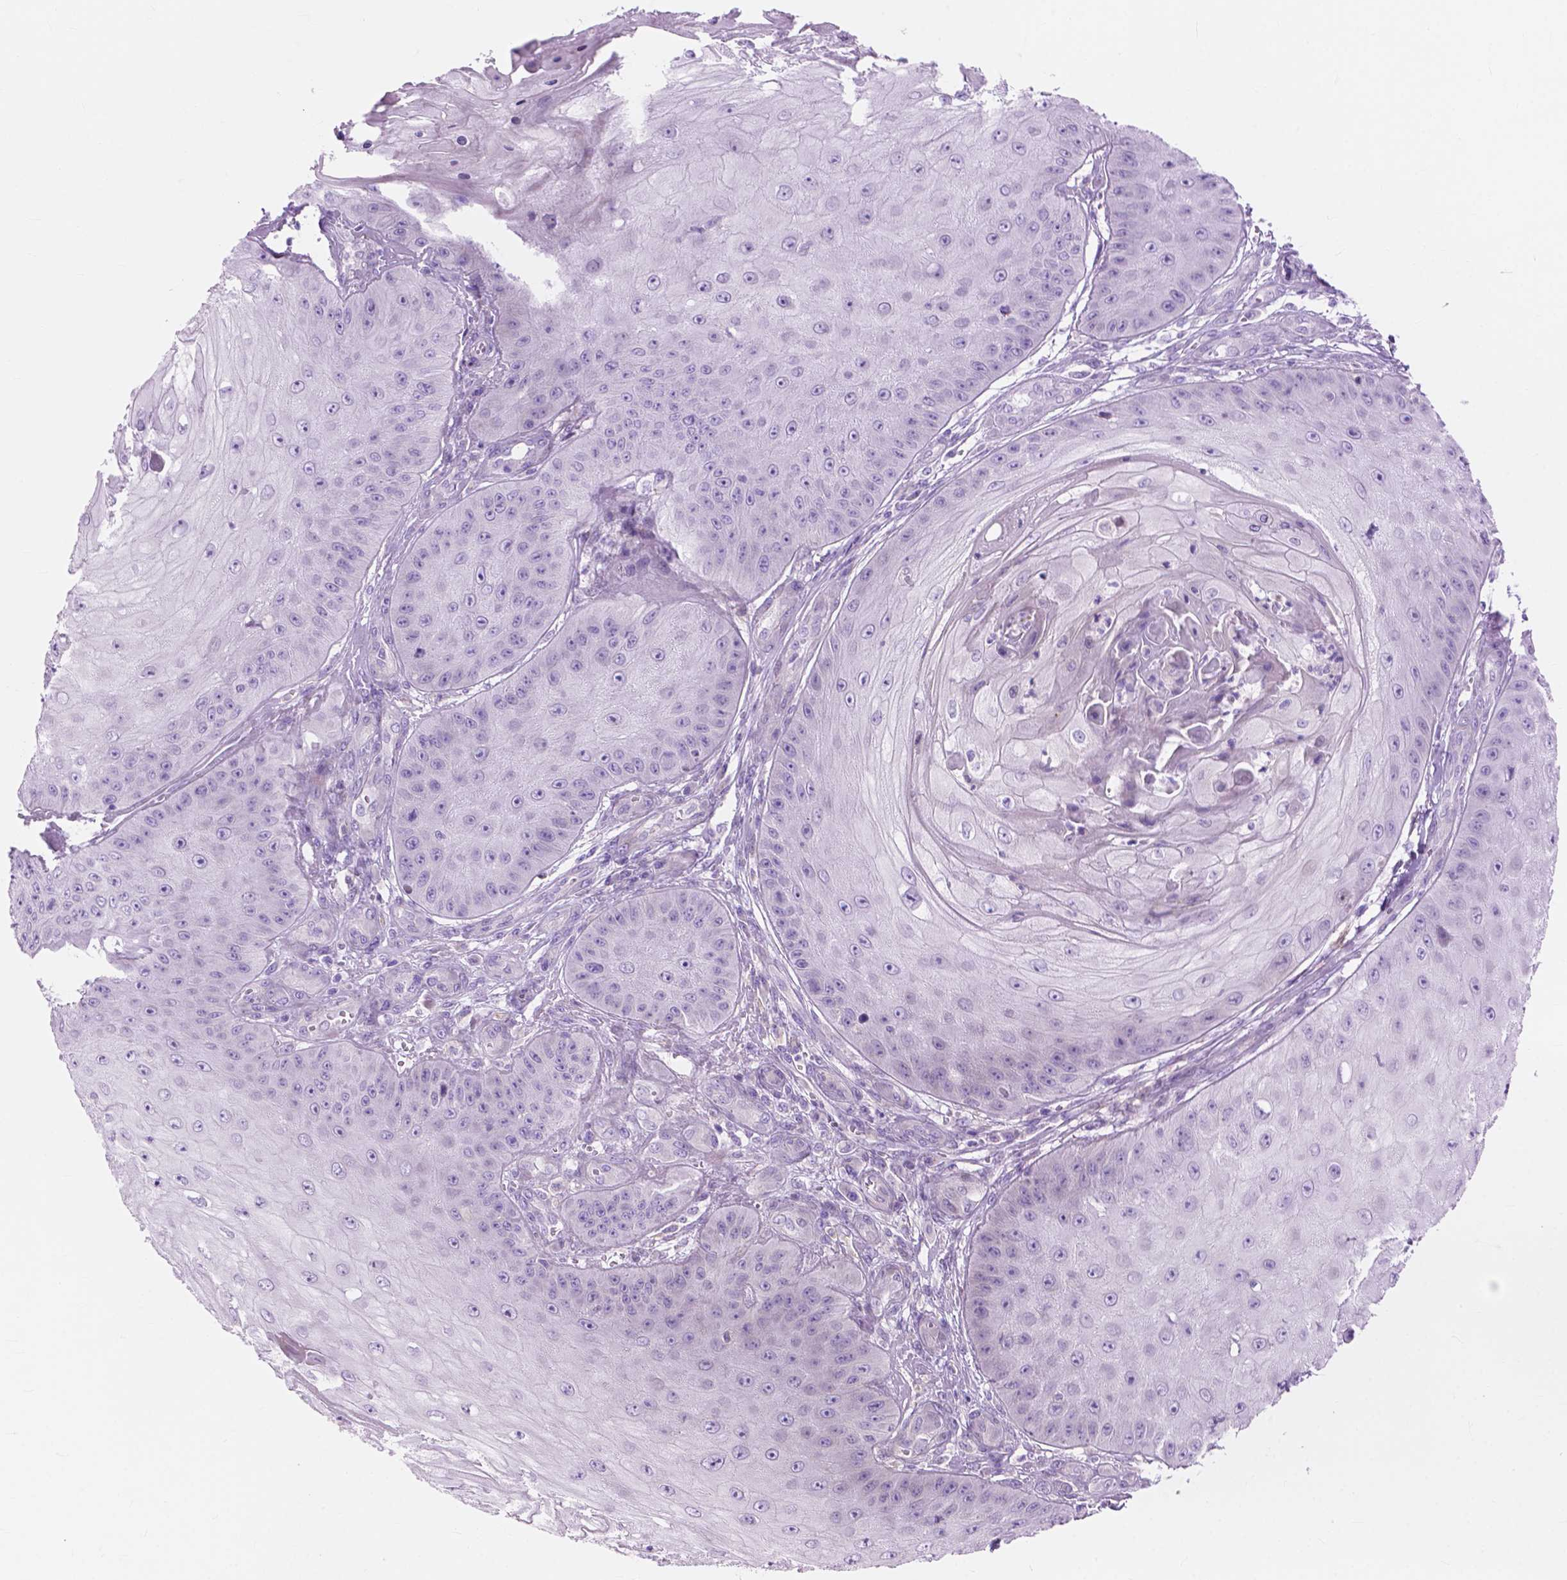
{"staining": {"intensity": "negative", "quantity": "none", "location": "none"}, "tissue": "skin cancer", "cell_type": "Tumor cells", "image_type": "cancer", "snomed": [{"axis": "morphology", "description": "Squamous cell carcinoma, NOS"}, {"axis": "topography", "description": "Skin"}], "caption": "Tumor cells show no significant positivity in squamous cell carcinoma (skin).", "gene": "MORN1", "patient": {"sex": "male", "age": 70}}